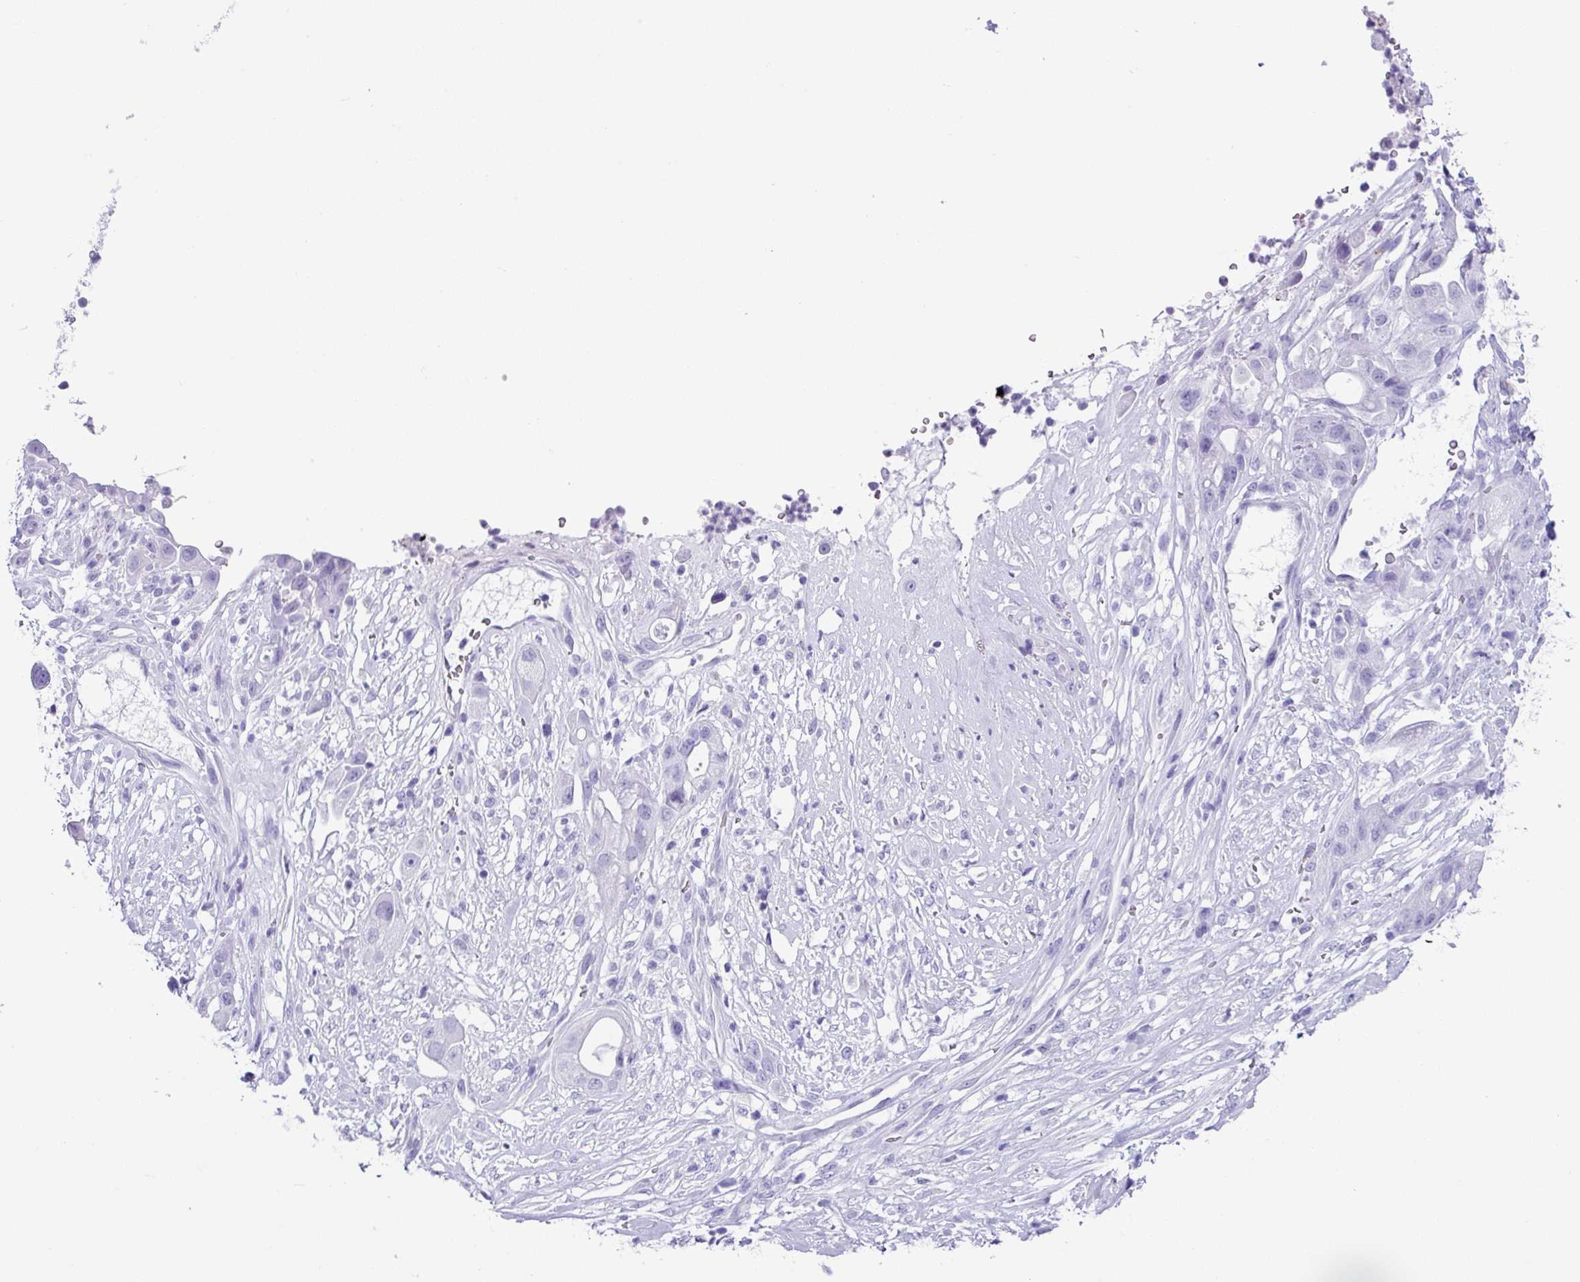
{"staining": {"intensity": "negative", "quantity": "none", "location": "none"}, "tissue": "pancreatic cancer", "cell_type": "Tumor cells", "image_type": "cancer", "snomed": [{"axis": "morphology", "description": "Adenocarcinoma, NOS"}, {"axis": "topography", "description": "Pancreas"}], "caption": "A high-resolution photomicrograph shows IHC staining of pancreatic cancer, which demonstrates no significant staining in tumor cells.", "gene": "ZG16", "patient": {"sex": "male", "age": 44}}